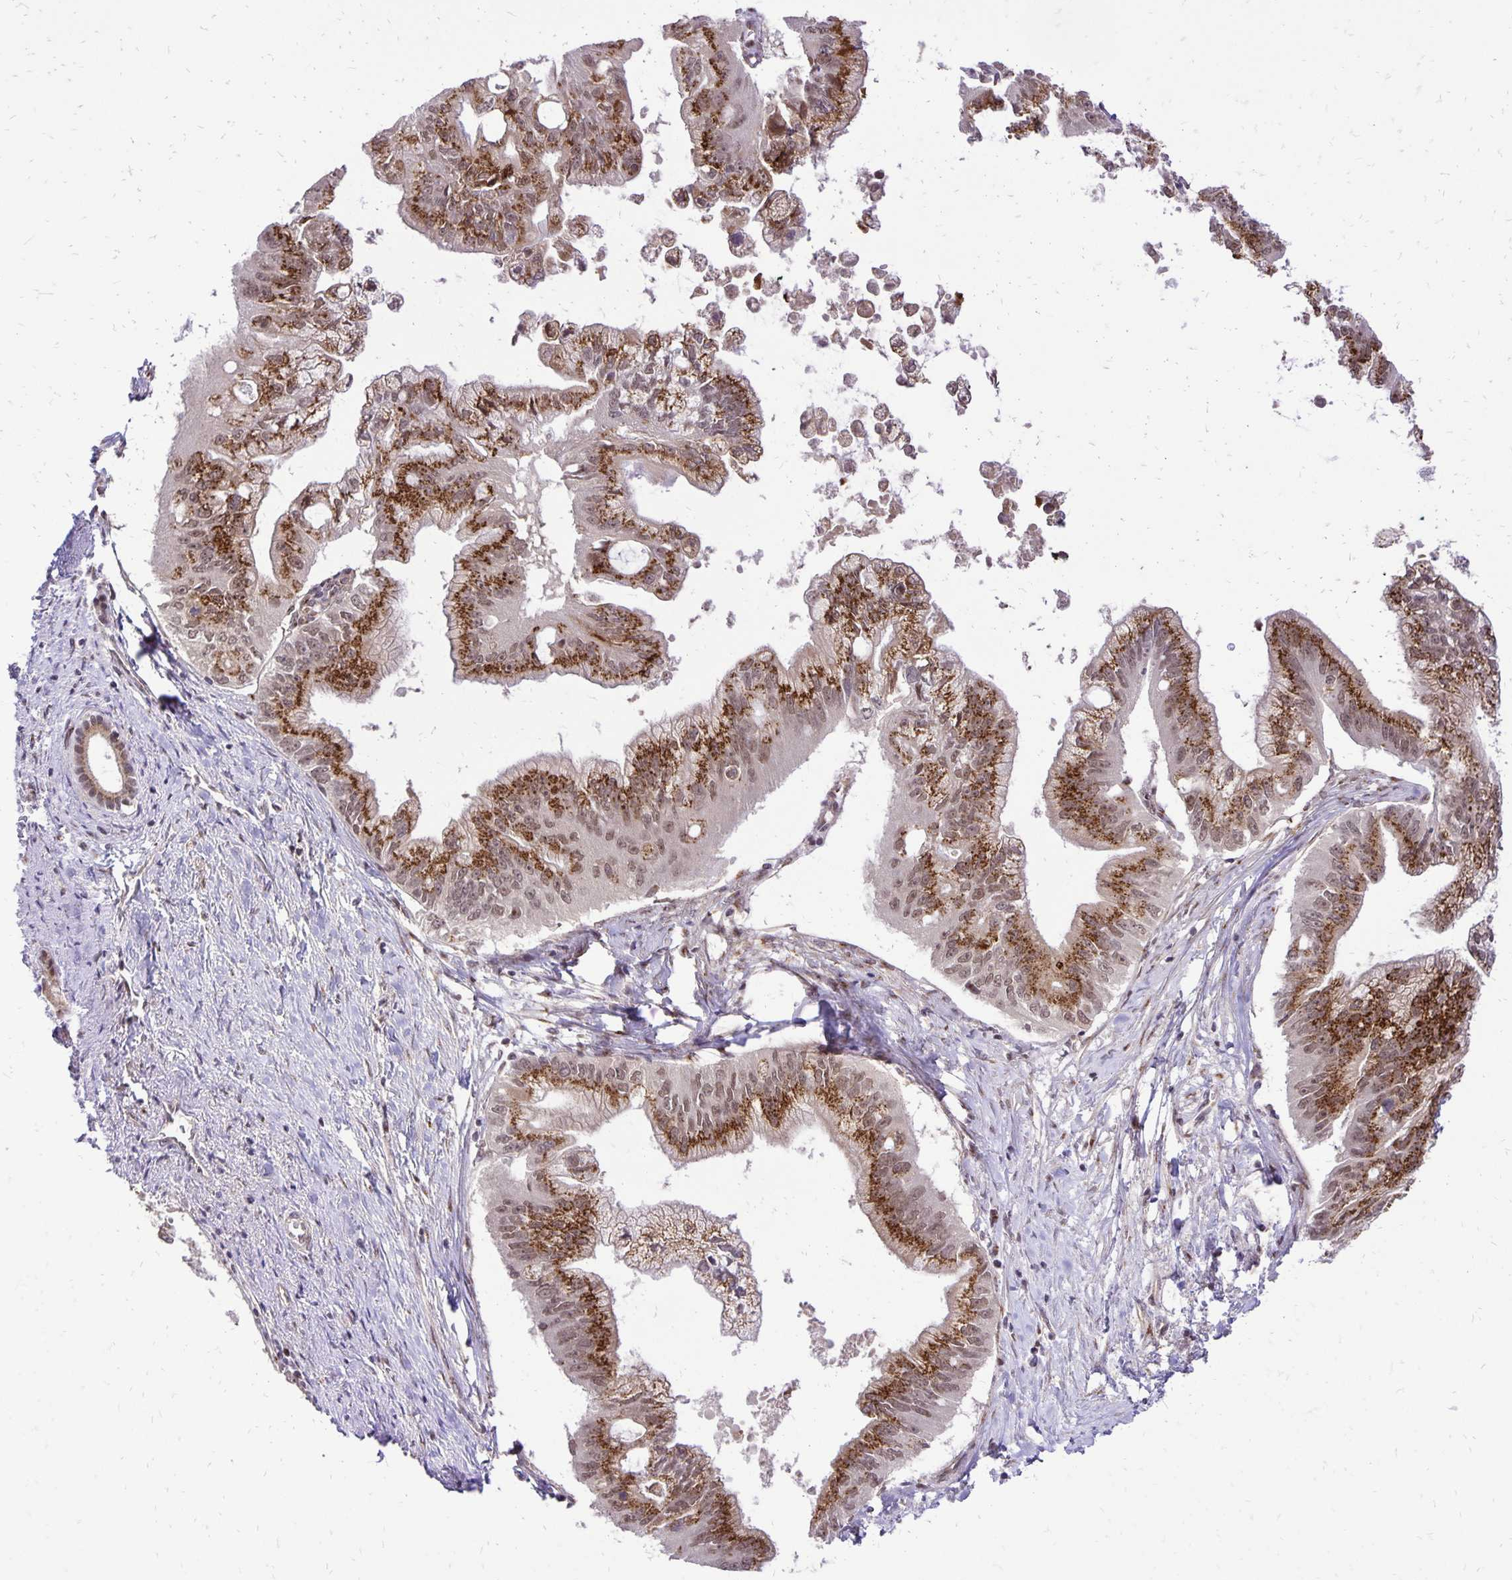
{"staining": {"intensity": "strong", "quantity": "25%-75%", "location": "cytoplasmic/membranous"}, "tissue": "pancreatic cancer", "cell_type": "Tumor cells", "image_type": "cancer", "snomed": [{"axis": "morphology", "description": "Adenocarcinoma, NOS"}, {"axis": "topography", "description": "Pancreas"}], "caption": "Adenocarcinoma (pancreatic) tissue demonstrates strong cytoplasmic/membranous expression in approximately 25%-75% of tumor cells, visualized by immunohistochemistry.", "gene": "GOLGA5", "patient": {"sex": "male", "age": 70}}